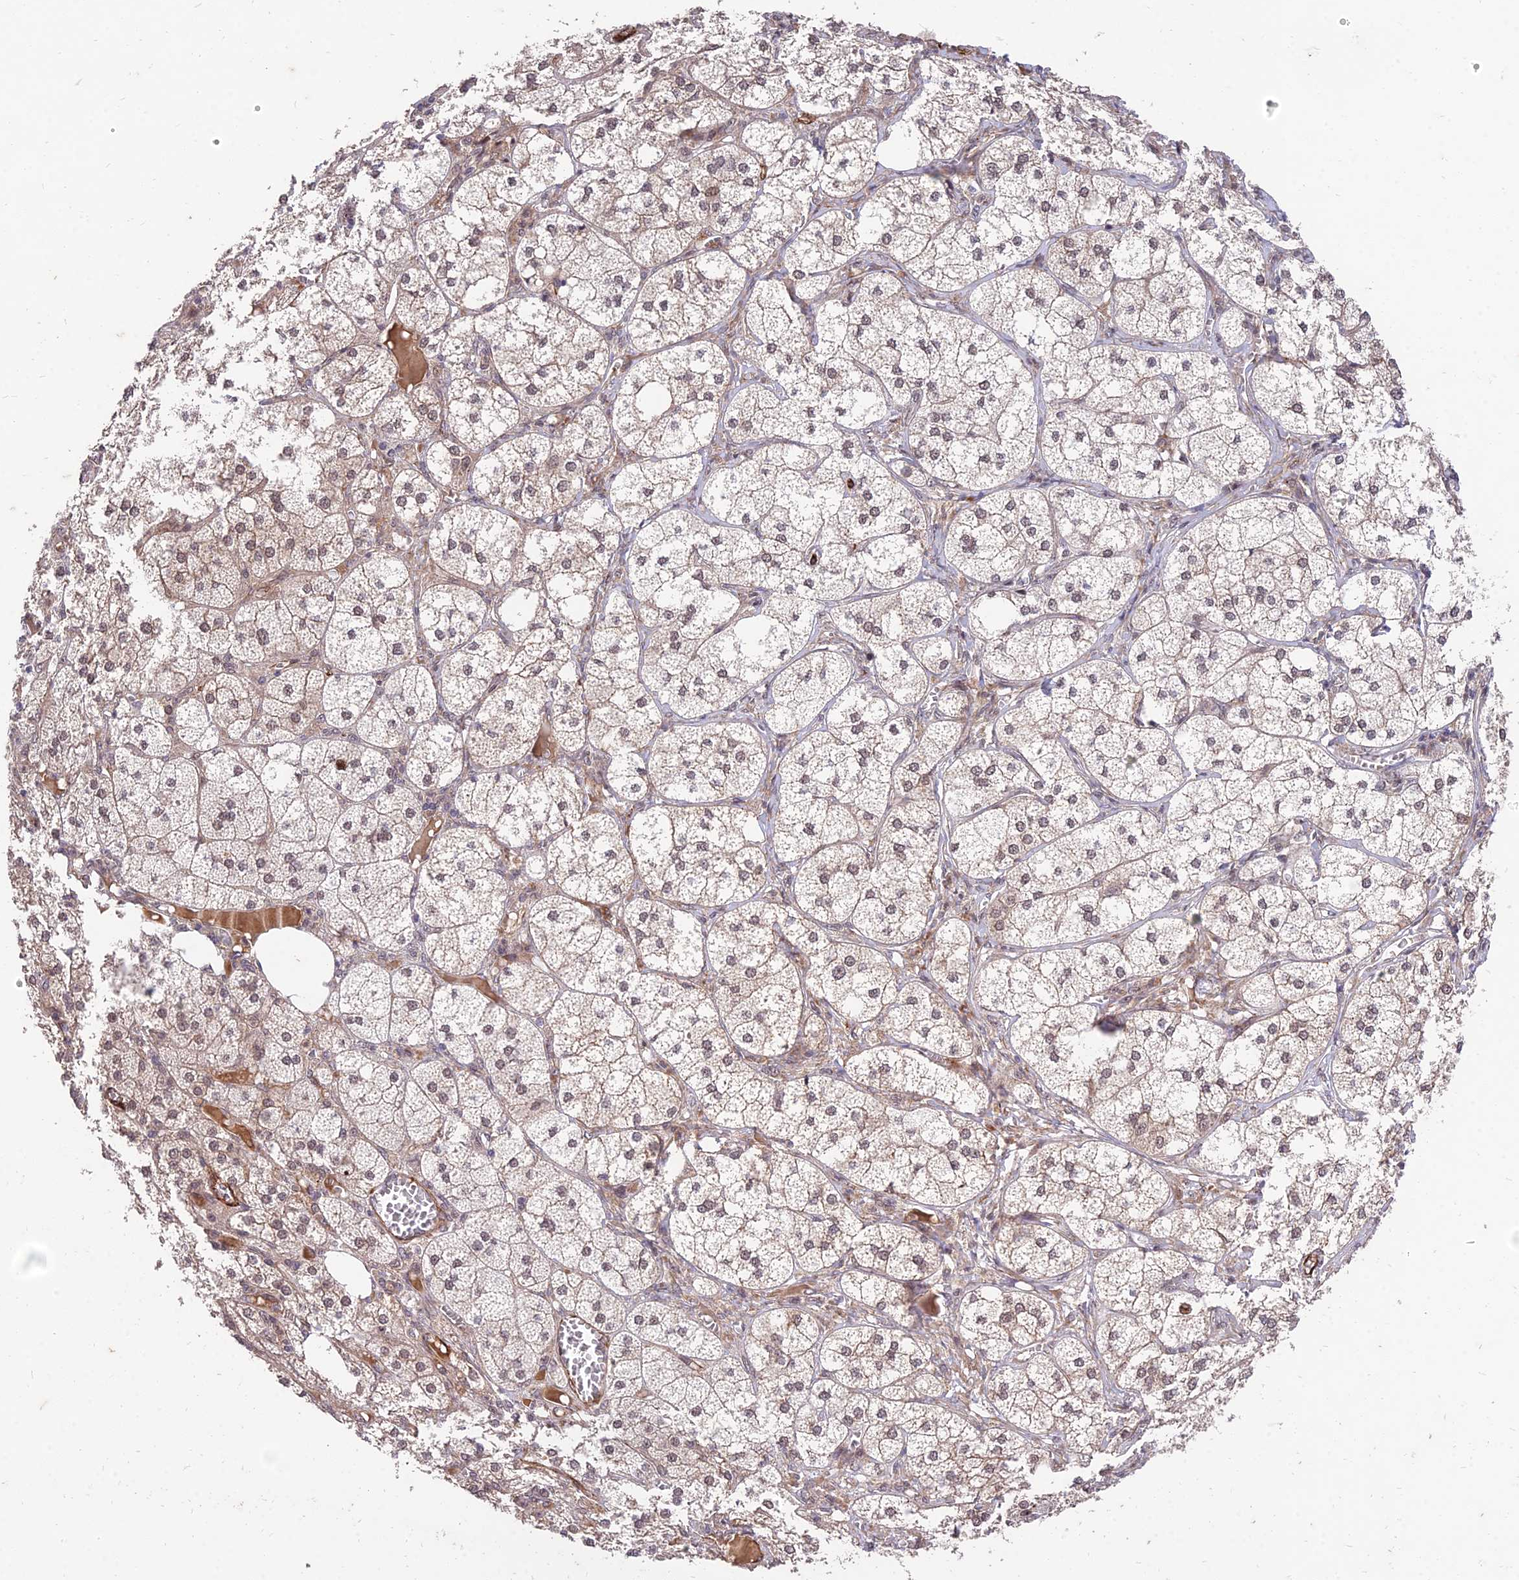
{"staining": {"intensity": "strong", "quantity": "25%-75%", "location": "cytoplasmic/membranous,nuclear"}, "tissue": "adrenal gland", "cell_type": "Glandular cells", "image_type": "normal", "snomed": [{"axis": "morphology", "description": "Normal tissue, NOS"}, {"axis": "topography", "description": "Adrenal gland"}], "caption": "Immunohistochemistry (DAB) staining of benign adrenal gland displays strong cytoplasmic/membranous,nuclear protein staining in about 25%-75% of glandular cells.", "gene": "ZNF85", "patient": {"sex": "female", "age": 61}}